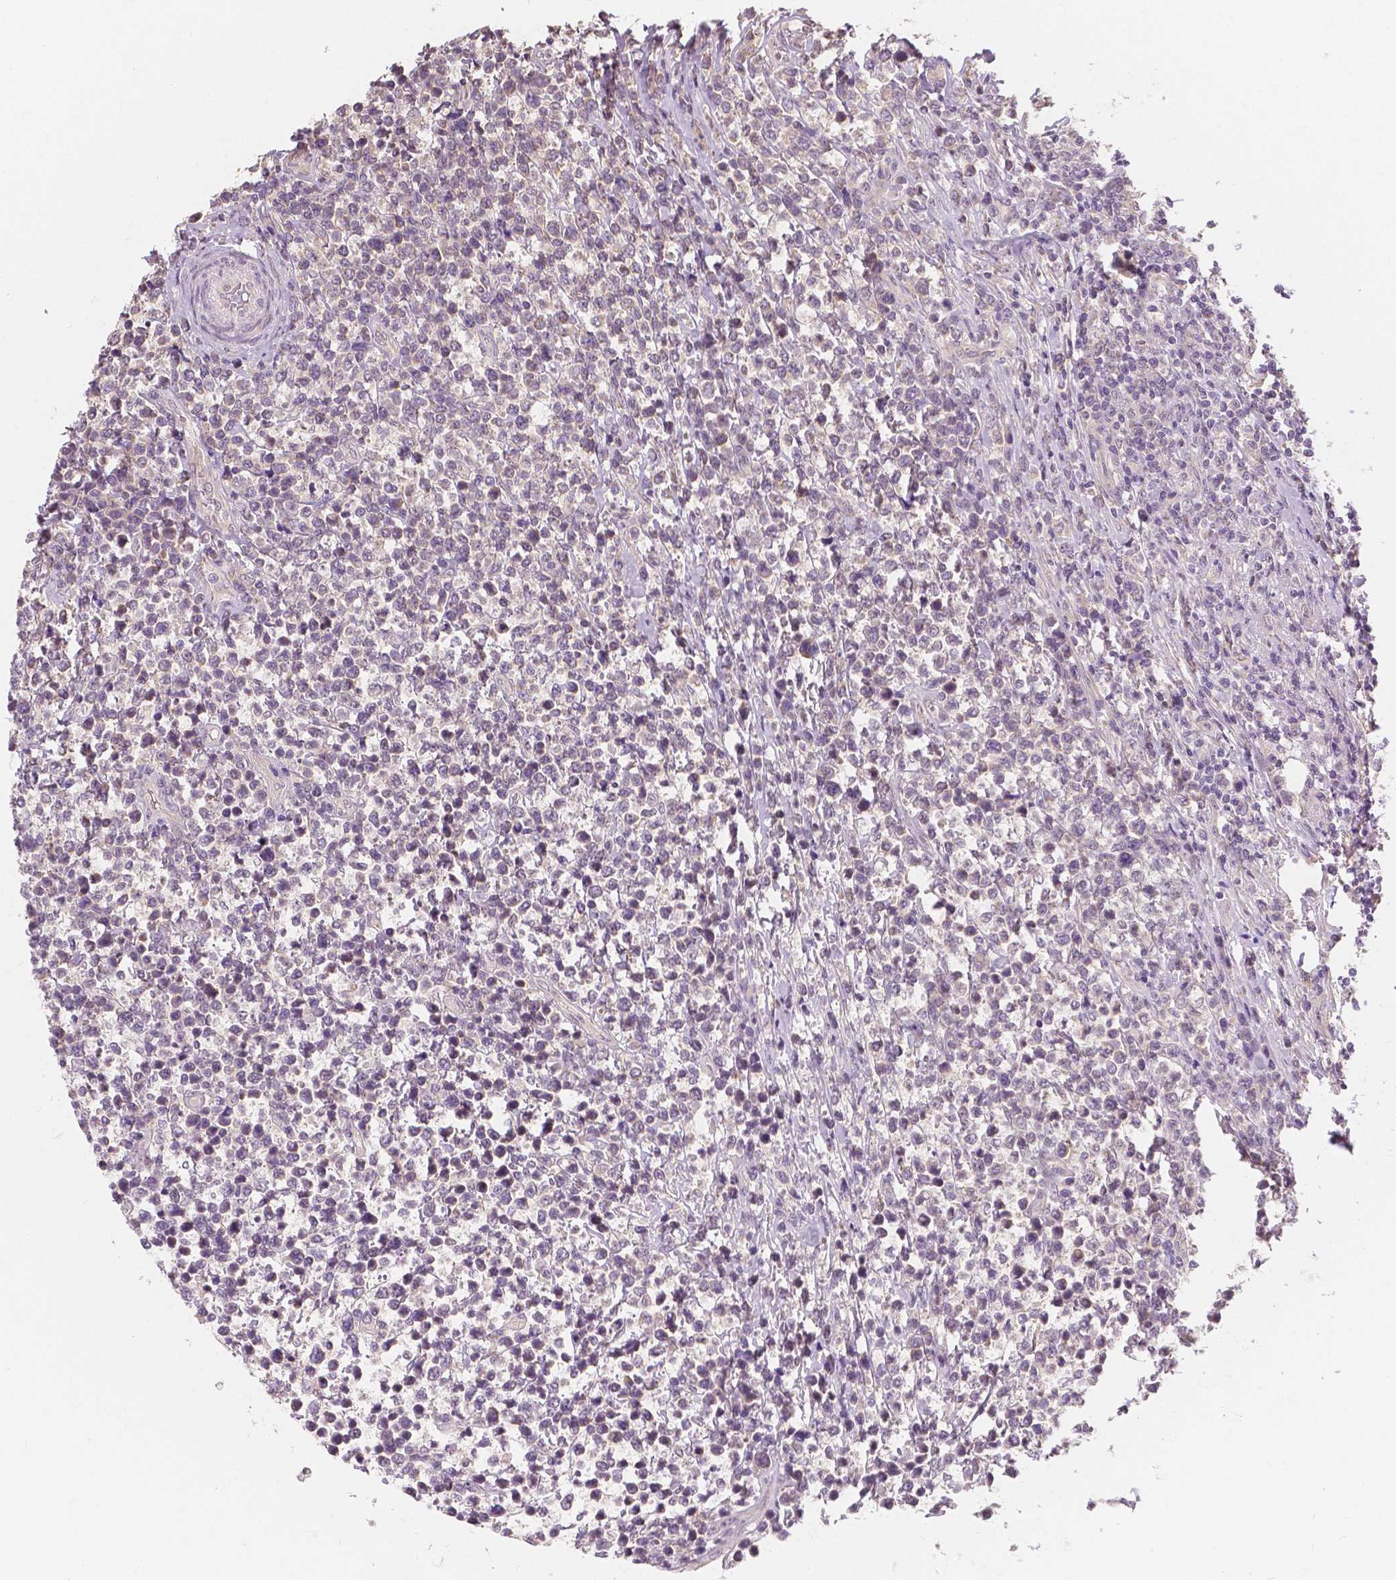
{"staining": {"intensity": "negative", "quantity": "none", "location": "none"}, "tissue": "lymphoma", "cell_type": "Tumor cells", "image_type": "cancer", "snomed": [{"axis": "morphology", "description": "Malignant lymphoma, non-Hodgkin's type, High grade"}, {"axis": "topography", "description": "Soft tissue"}], "caption": "IHC of human high-grade malignant lymphoma, non-Hodgkin's type displays no positivity in tumor cells.", "gene": "SNX12", "patient": {"sex": "female", "age": 56}}